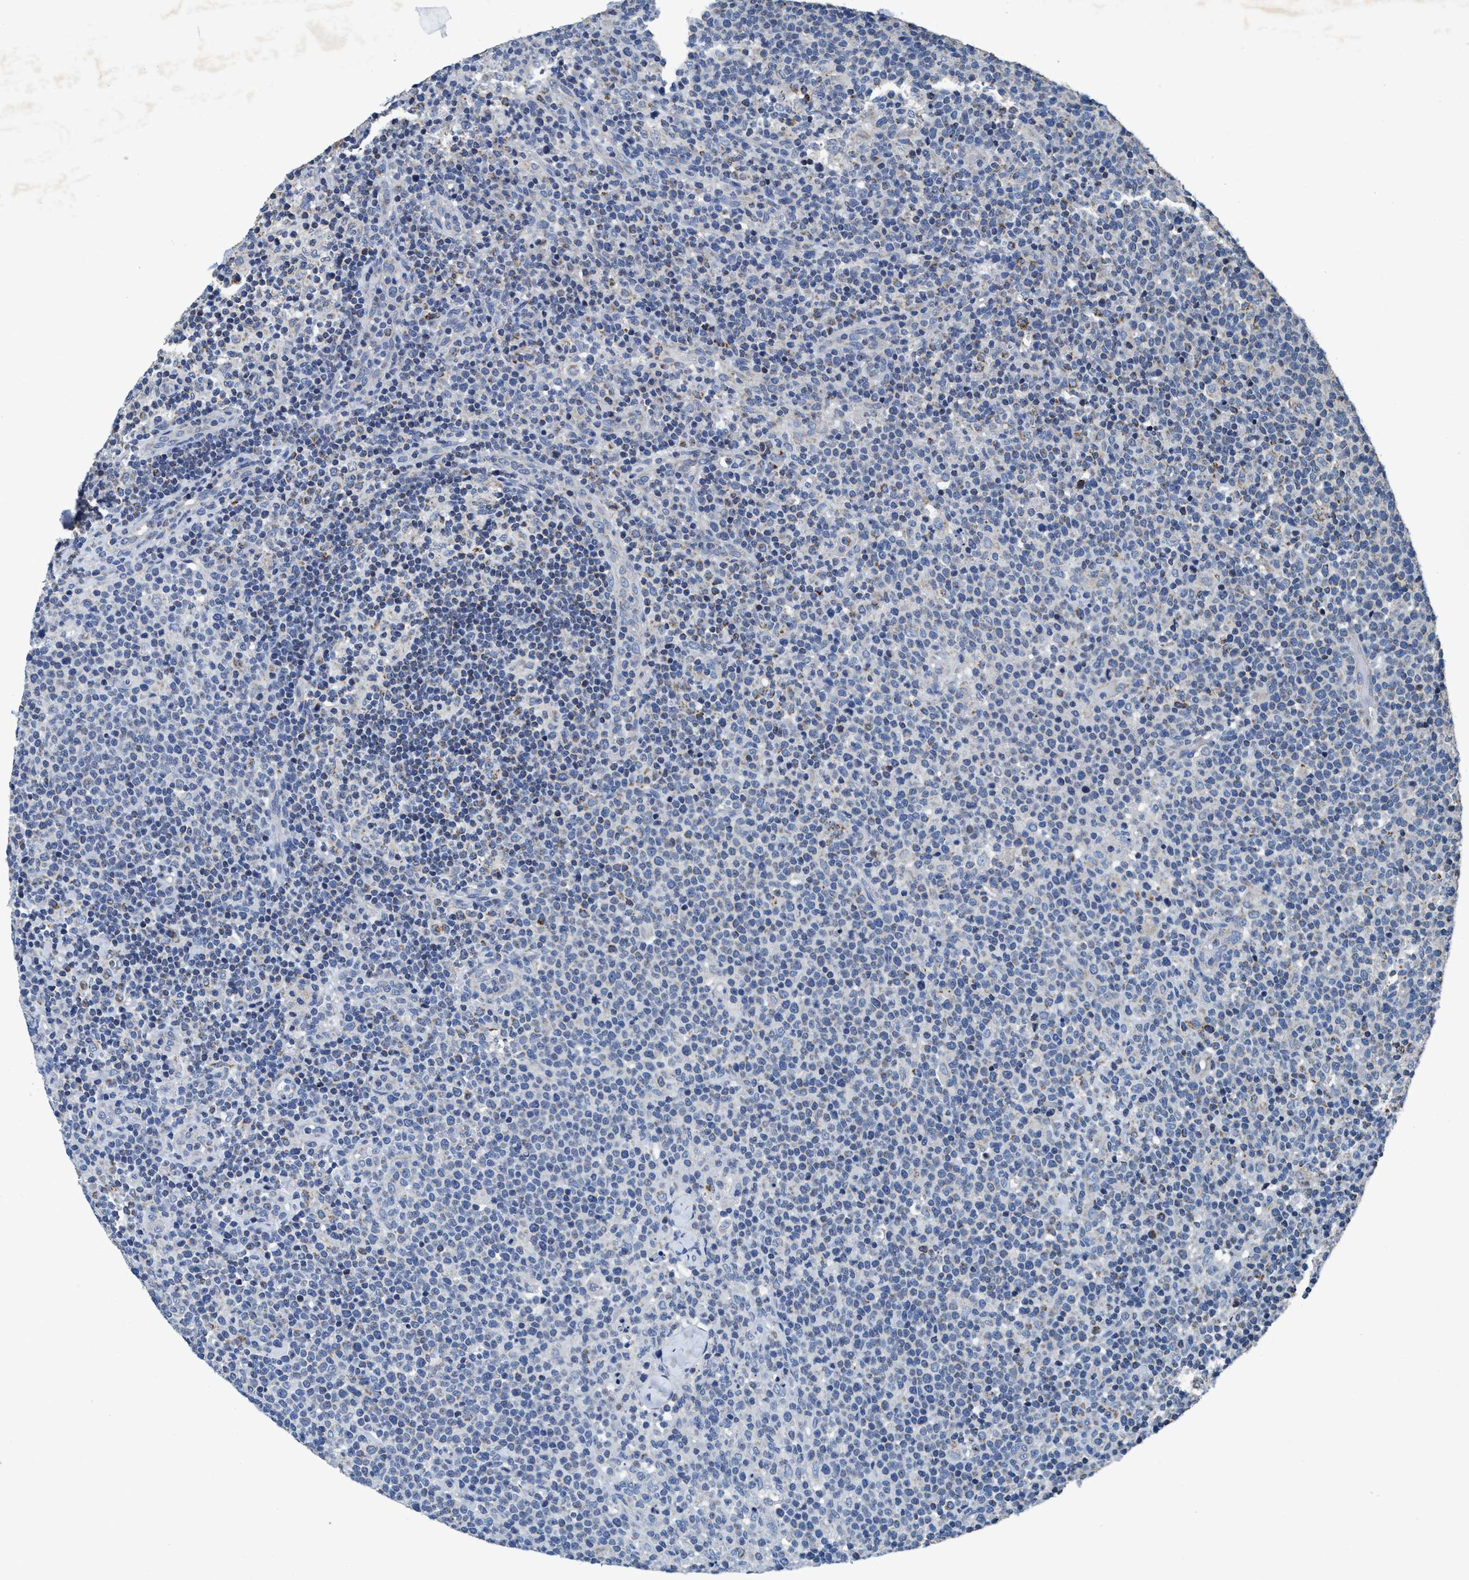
{"staining": {"intensity": "weak", "quantity": "<25%", "location": "cytoplasmic/membranous"}, "tissue": "lymphoma", "cell_type": "Tumor cells", "image_type": "cancer", "snomed": [{"axis": "morphology", "description": "Malignant lymphoma, non-Hodgkin's type, High grade"}, {"axis": "topography", "description": "Lymph node"}], "caption": "Immunohistochemical staining of human malignant lymphoma, non-Hodgkin's type (high-grade) shows no significant expression in tumor cells.", "gene": "ANKFN1", "patient": {"sex": "male", "age": 61}}